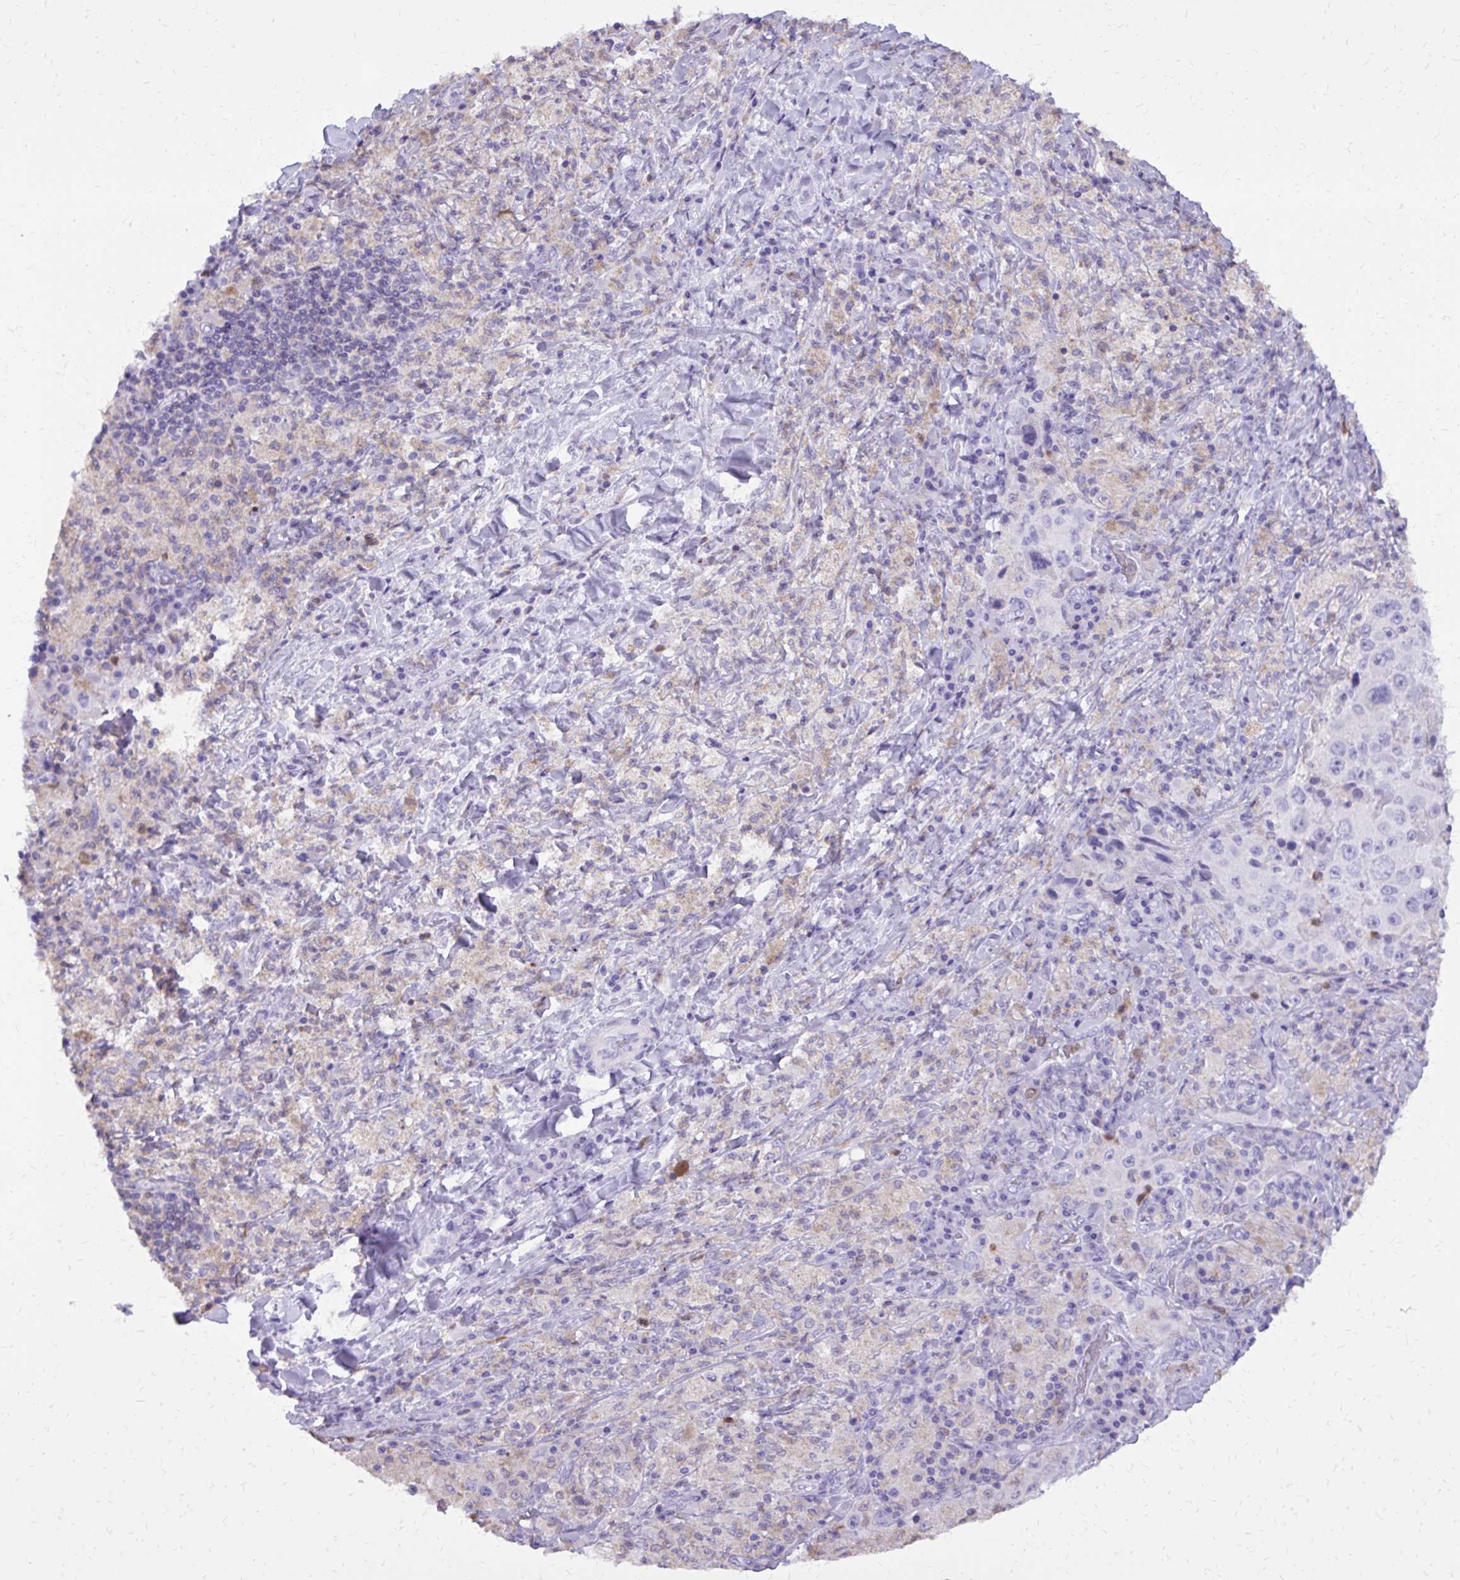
{"staining": {"intensity": "negative", "quantity": "none", "location": "none"}, "tissue": "melanoma", "cell_type": "Tumor cells", "image_type": "cancer", "snomed": [{"axis": "morphology", "description": "Malignant melanoma, Metastatic site"}, {"axis": "topography", "description": "Lymph node"}], "caption": "Micrograph shows no significant protein staining in tumor cells of malignant melanoma (metastatic site).", "gene": "CAT", "patient": {"sex": "male", "age": 62}}